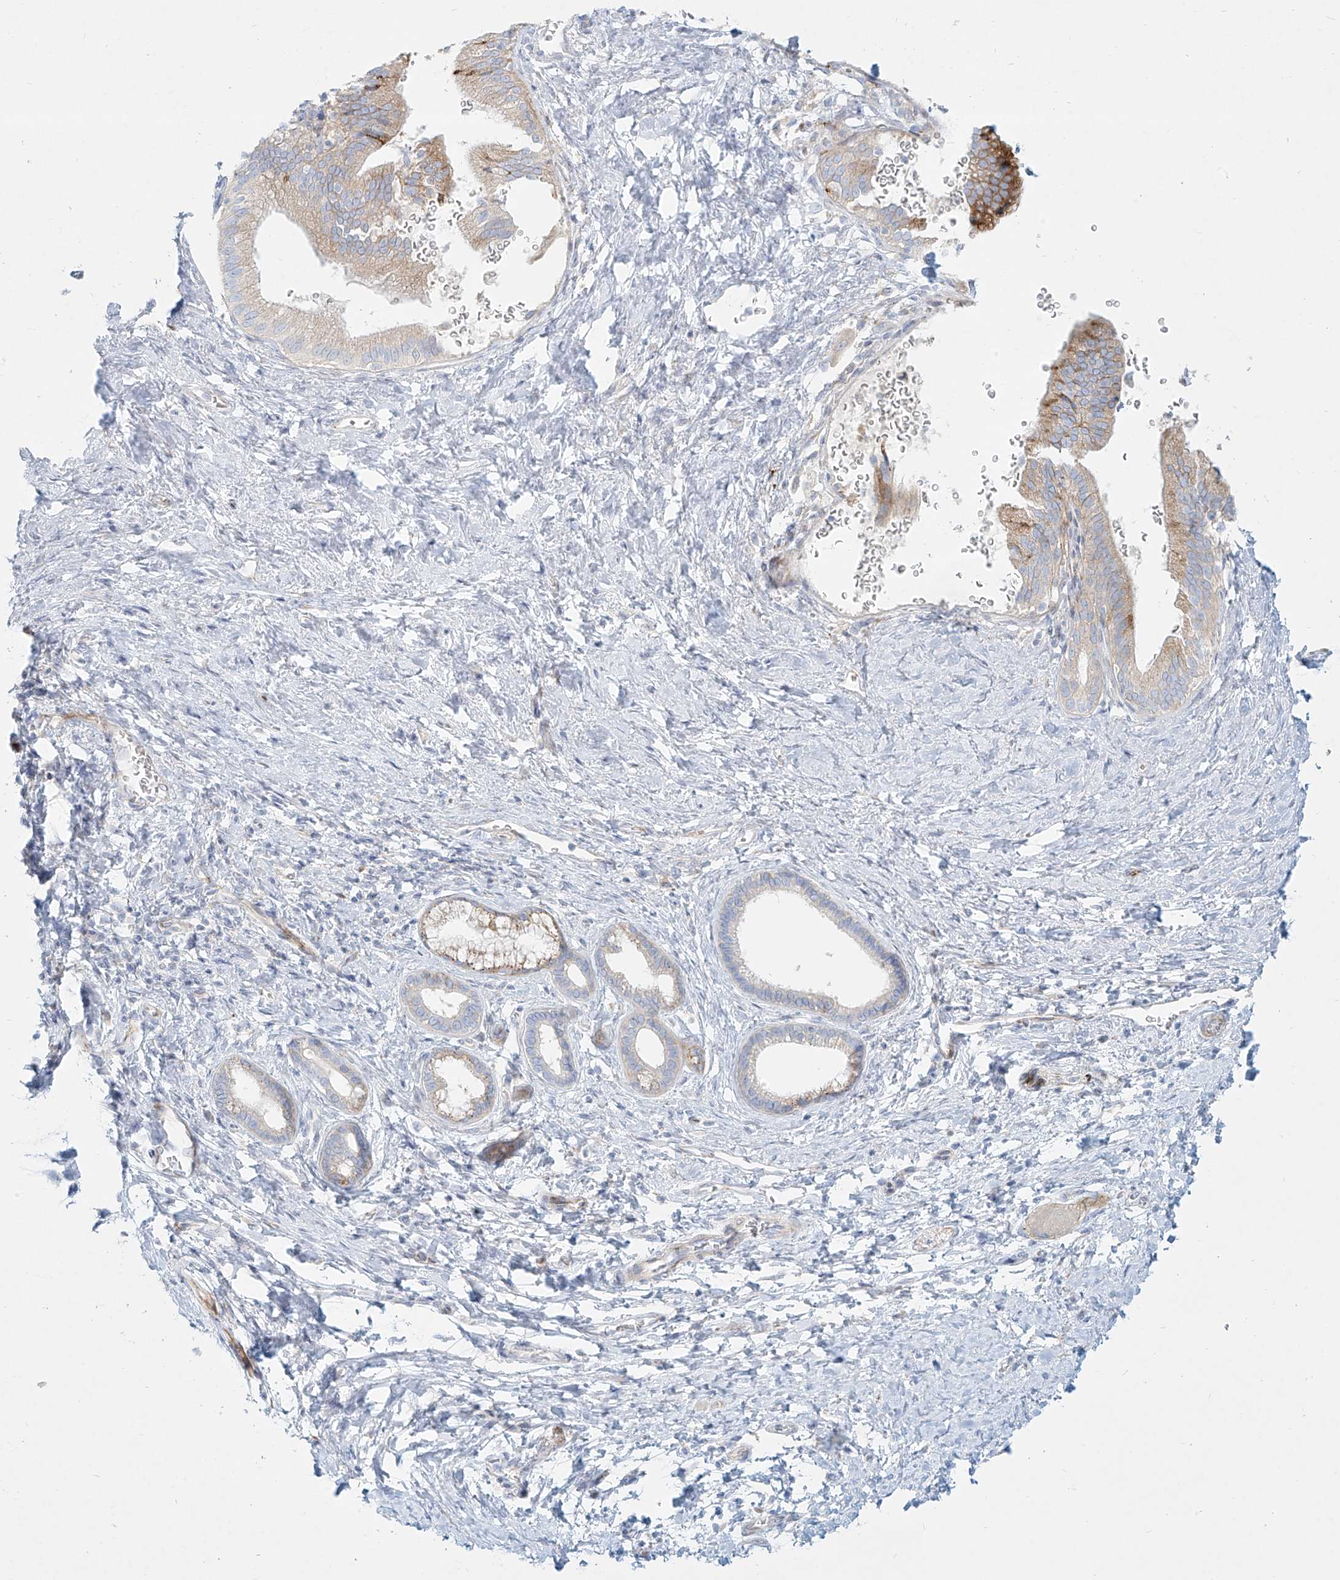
{"staining": {"intensity": "weak", "quantity": "25%-75%", "location": "cytoplasmic/membranous"}, "tissue": "pancreatic cancer", "cell_type": "Tumor cells", "image_type": "cancer", "snomed": [{"axis": "morphology", "description": "Adenocarcinoma, NOS"}, {"axis": "topography", "description": "Pancreas"}], "caption": "DAB immunohistochemical staining of human pancreatic cancer demonstrates weak cytoplasmic/membranous protein positivity in about 25%-75% of tumor cells.", "gene": "MTX2", "patient": {"sex": "female", "age": 72}}